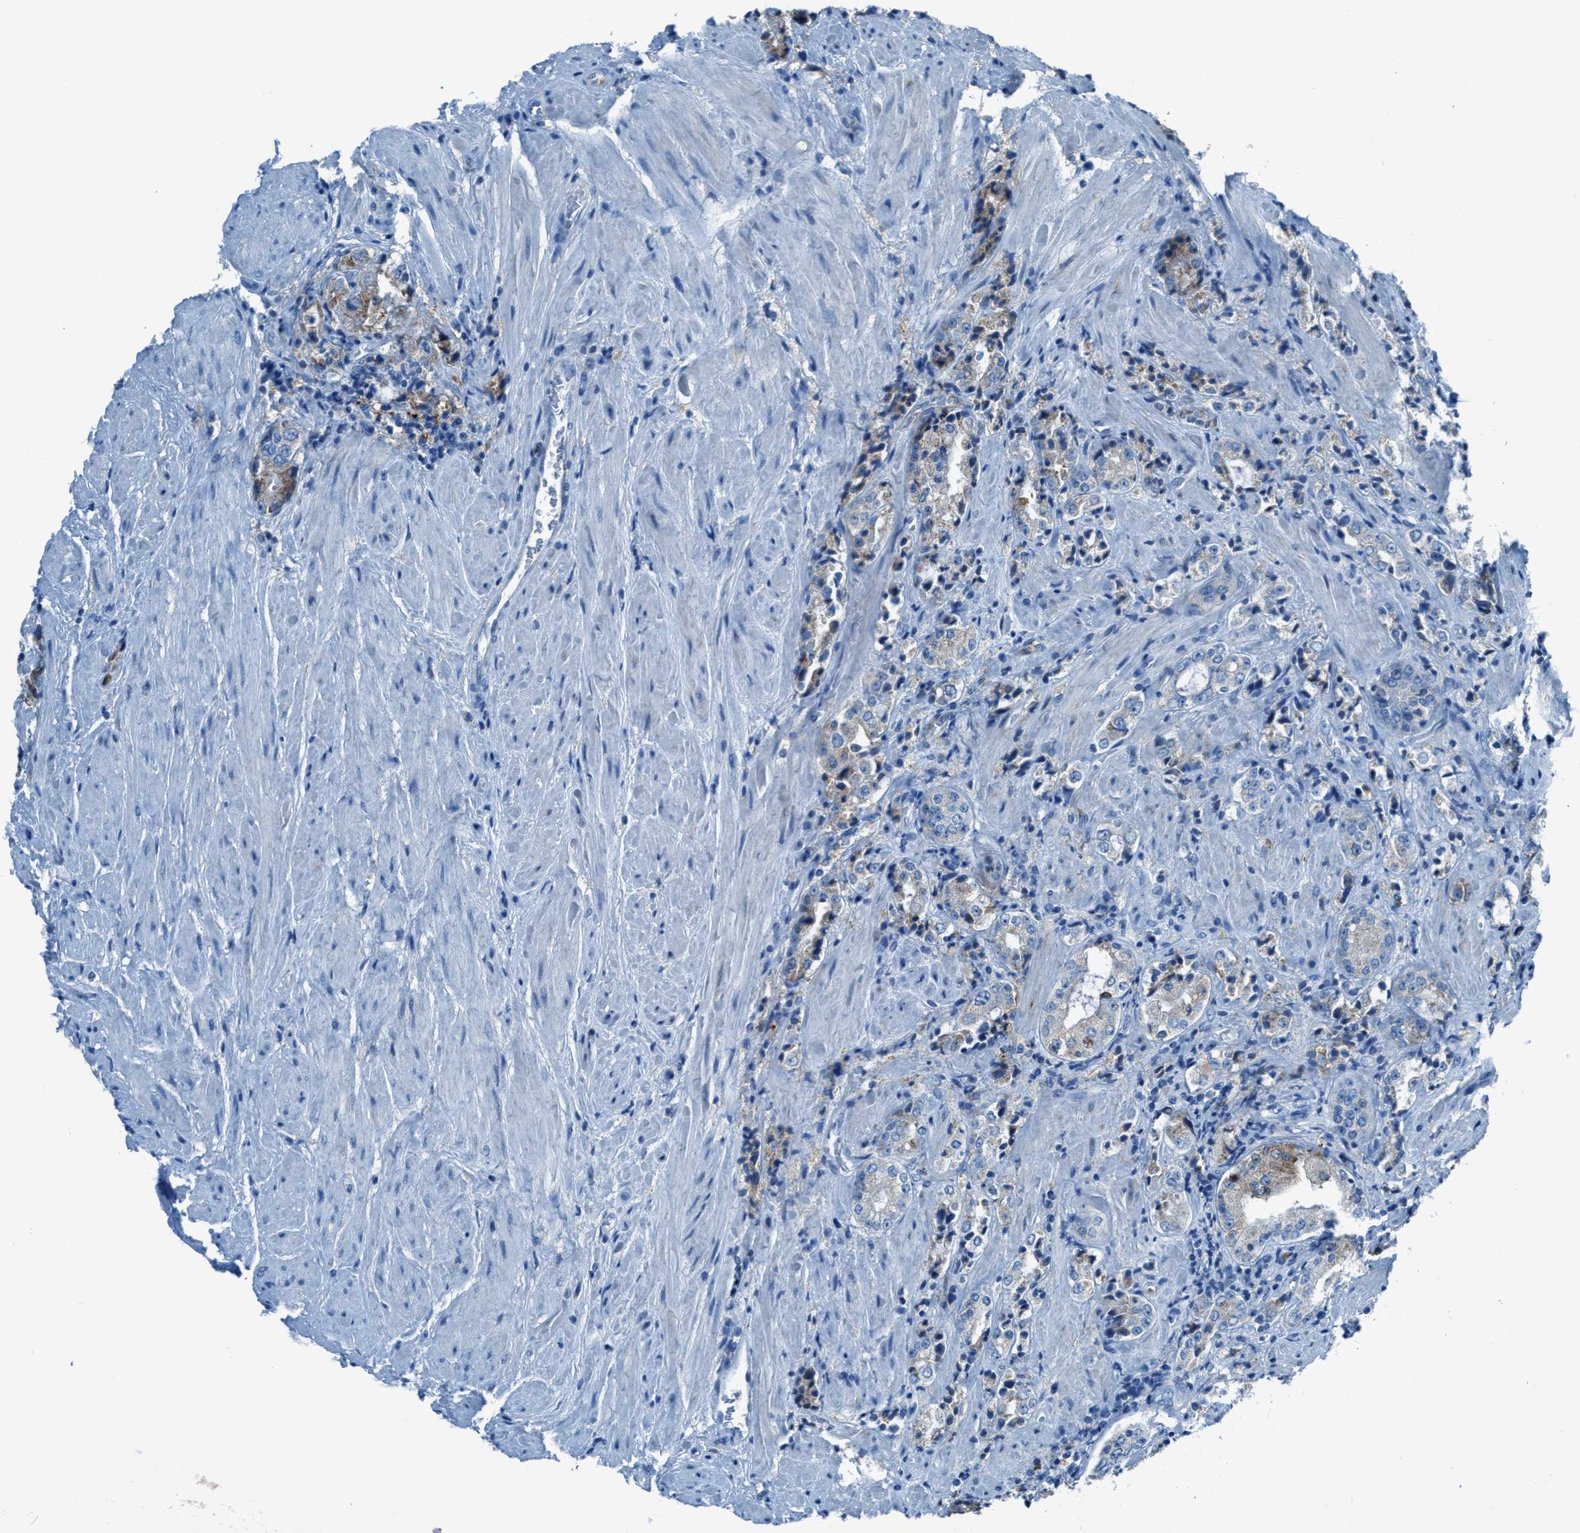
{"staining": {"intensity": "negative", "quantity": "none", "location": "none"}, "tissue": "prostate cancer", "cell_type": "Tumor cells", "image_type": "cancer", "snomed": [{"axis": "morphology", "description": "Adenocarcinoma, High grade"}, {"axis": "topography", "description": "Prostate"}], "caption": "Immunohistochemistry of prostate adenocarcinoma (high-grade) demonstrates no positivity in tumor cells.", "gene": "MATCAP2", "patient": {"sex": "male", "age": 61}}